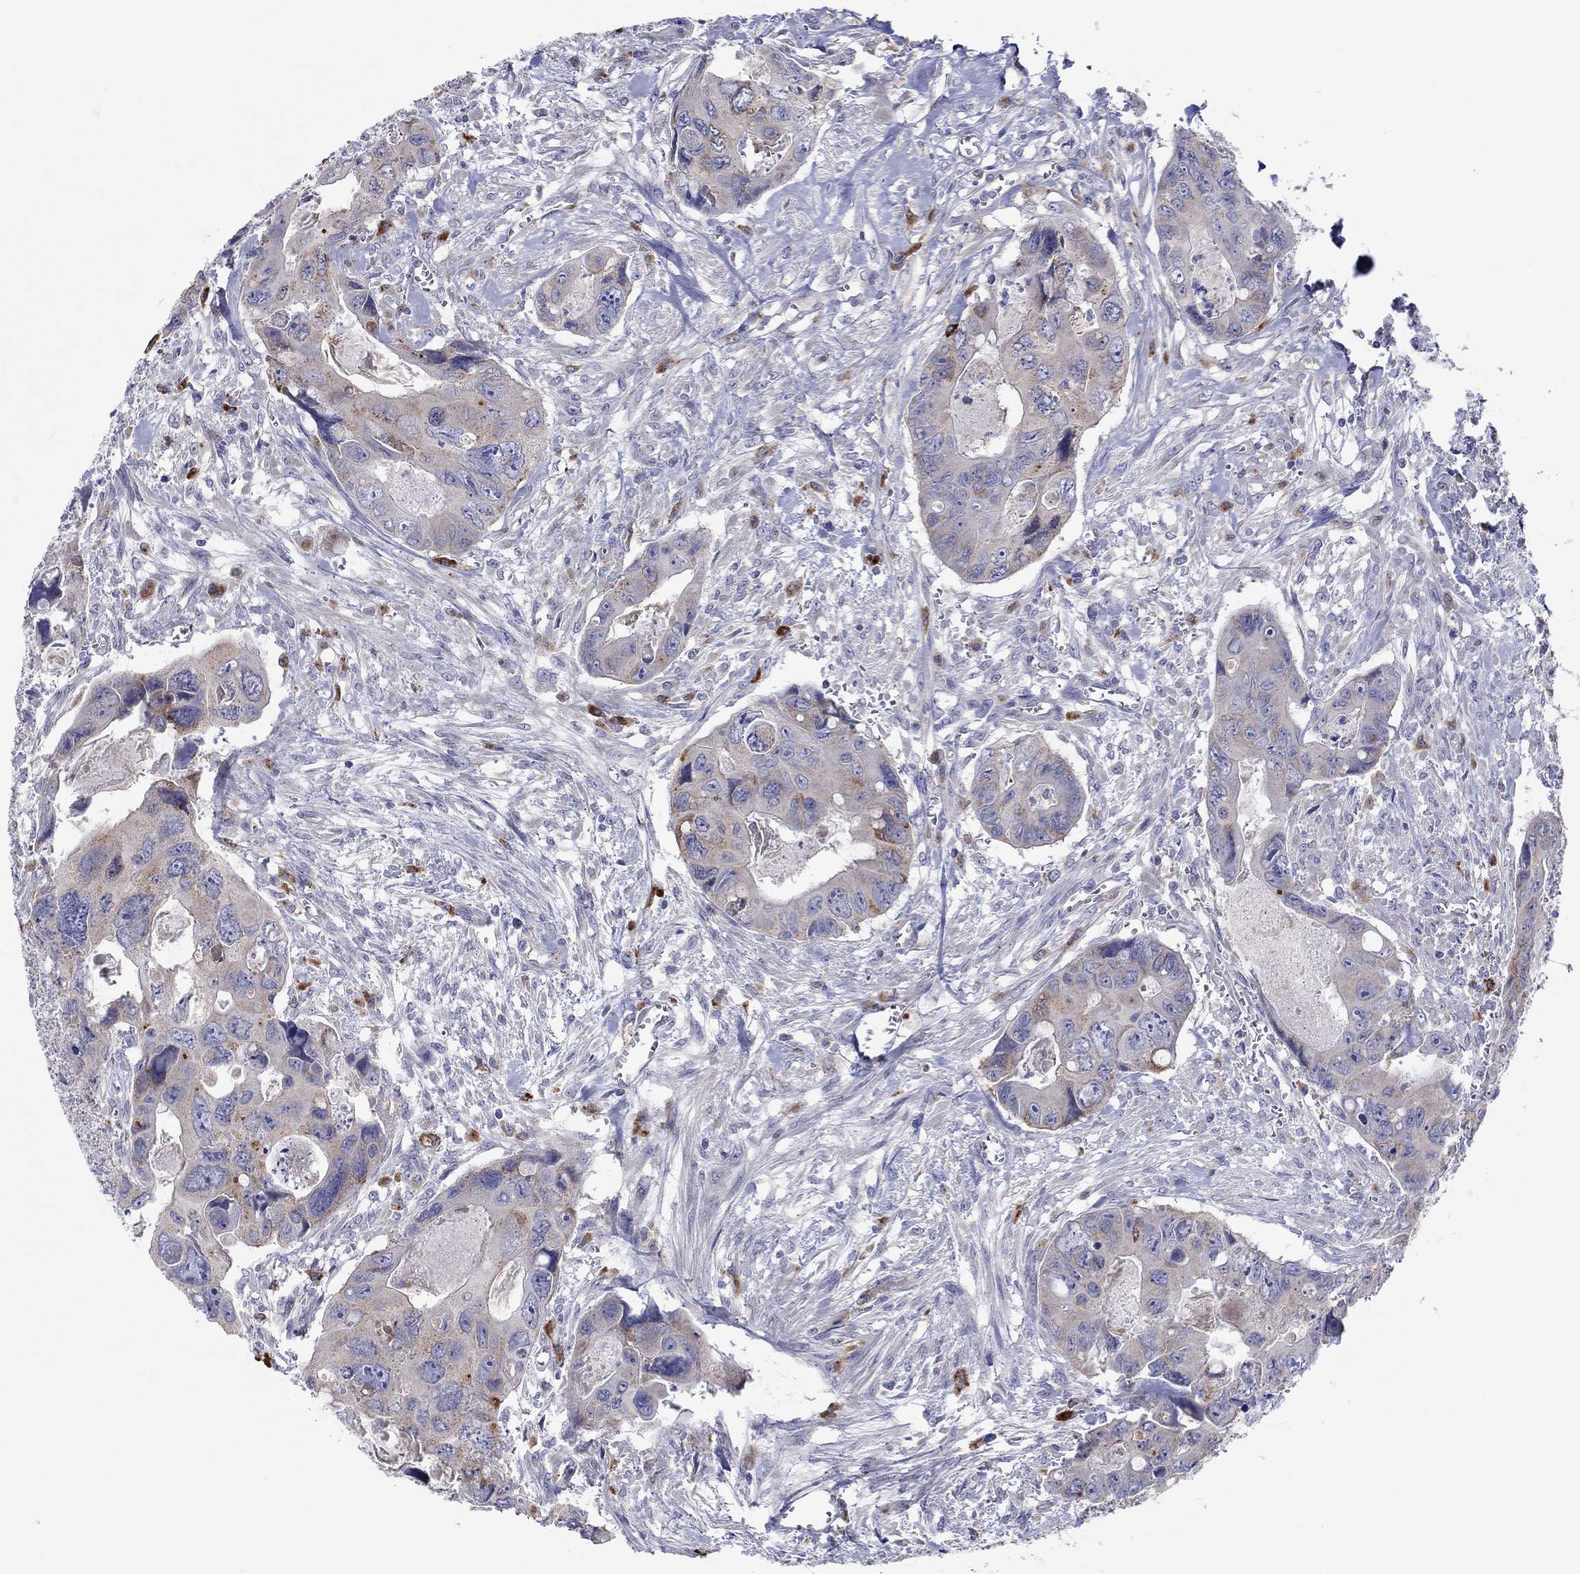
{"staining": {"intensity": "moderate", "quantity": "<25%", "location": "cytoplasmic/membranous"}, "tissue": "colorectal cancer", "cell_type": "Tumor cells", "image_type": "cancer", "snomed": [{"axis": "morphology", "description": "Adenocarcinoma, NOS"}, {"axis": "topography", "description": "Rectum"}], "caption": "This is a photomicrograph of immunohistochemistry staining of colorectal cancer, which shows moderate expression in the cytoplasmic/membranous of tumor cells.", "gene": "BCO2", "patient": {"sex": "male", "age": 62}}